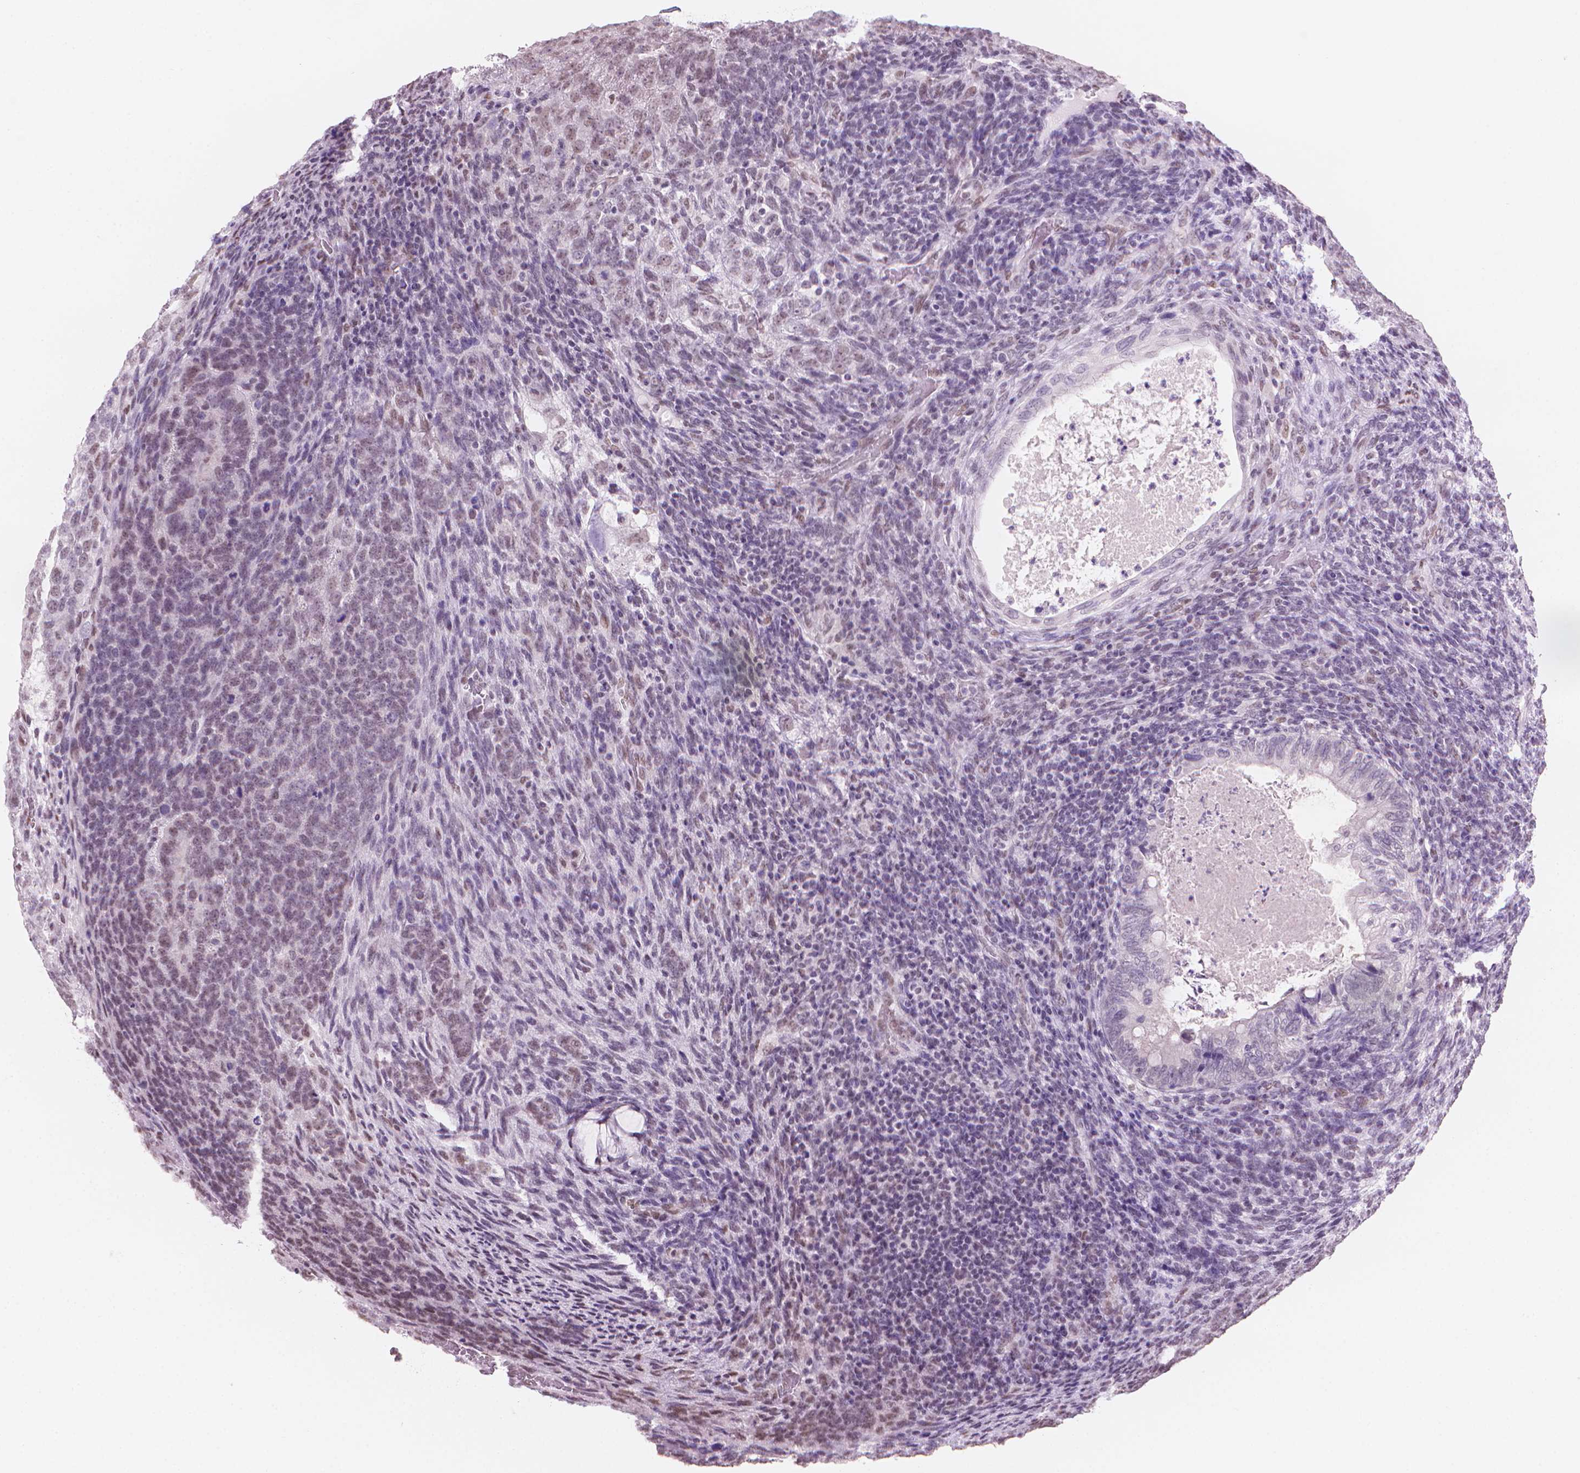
{"staining": {"intensity": "weak", "quantity": "<25%", "location": "nuclear"}, "tissue": "testis cancer", "cell_type": "Tumor cells", "image_type": "cancer", "snomed": [{"axis": "morphology", "description": "Normal tissue, NOS"}, {"axis": "morphology", "description": "Carcinoma, Embryonal, NOS"}, {"axis": "topography", "description": "Testis"}, {"axis": "topography", "description": "Epididymis"}], "caption": "Testis cancer (embryonal carcinoma) was stained to show a protein in brown. There is no significant expression in tumor cells. (DAB (3,3'-diaminobenzidine) IHC, high magnification).", "gene": "PIAS2", "patient": {"sex": "male", "age": 23}}